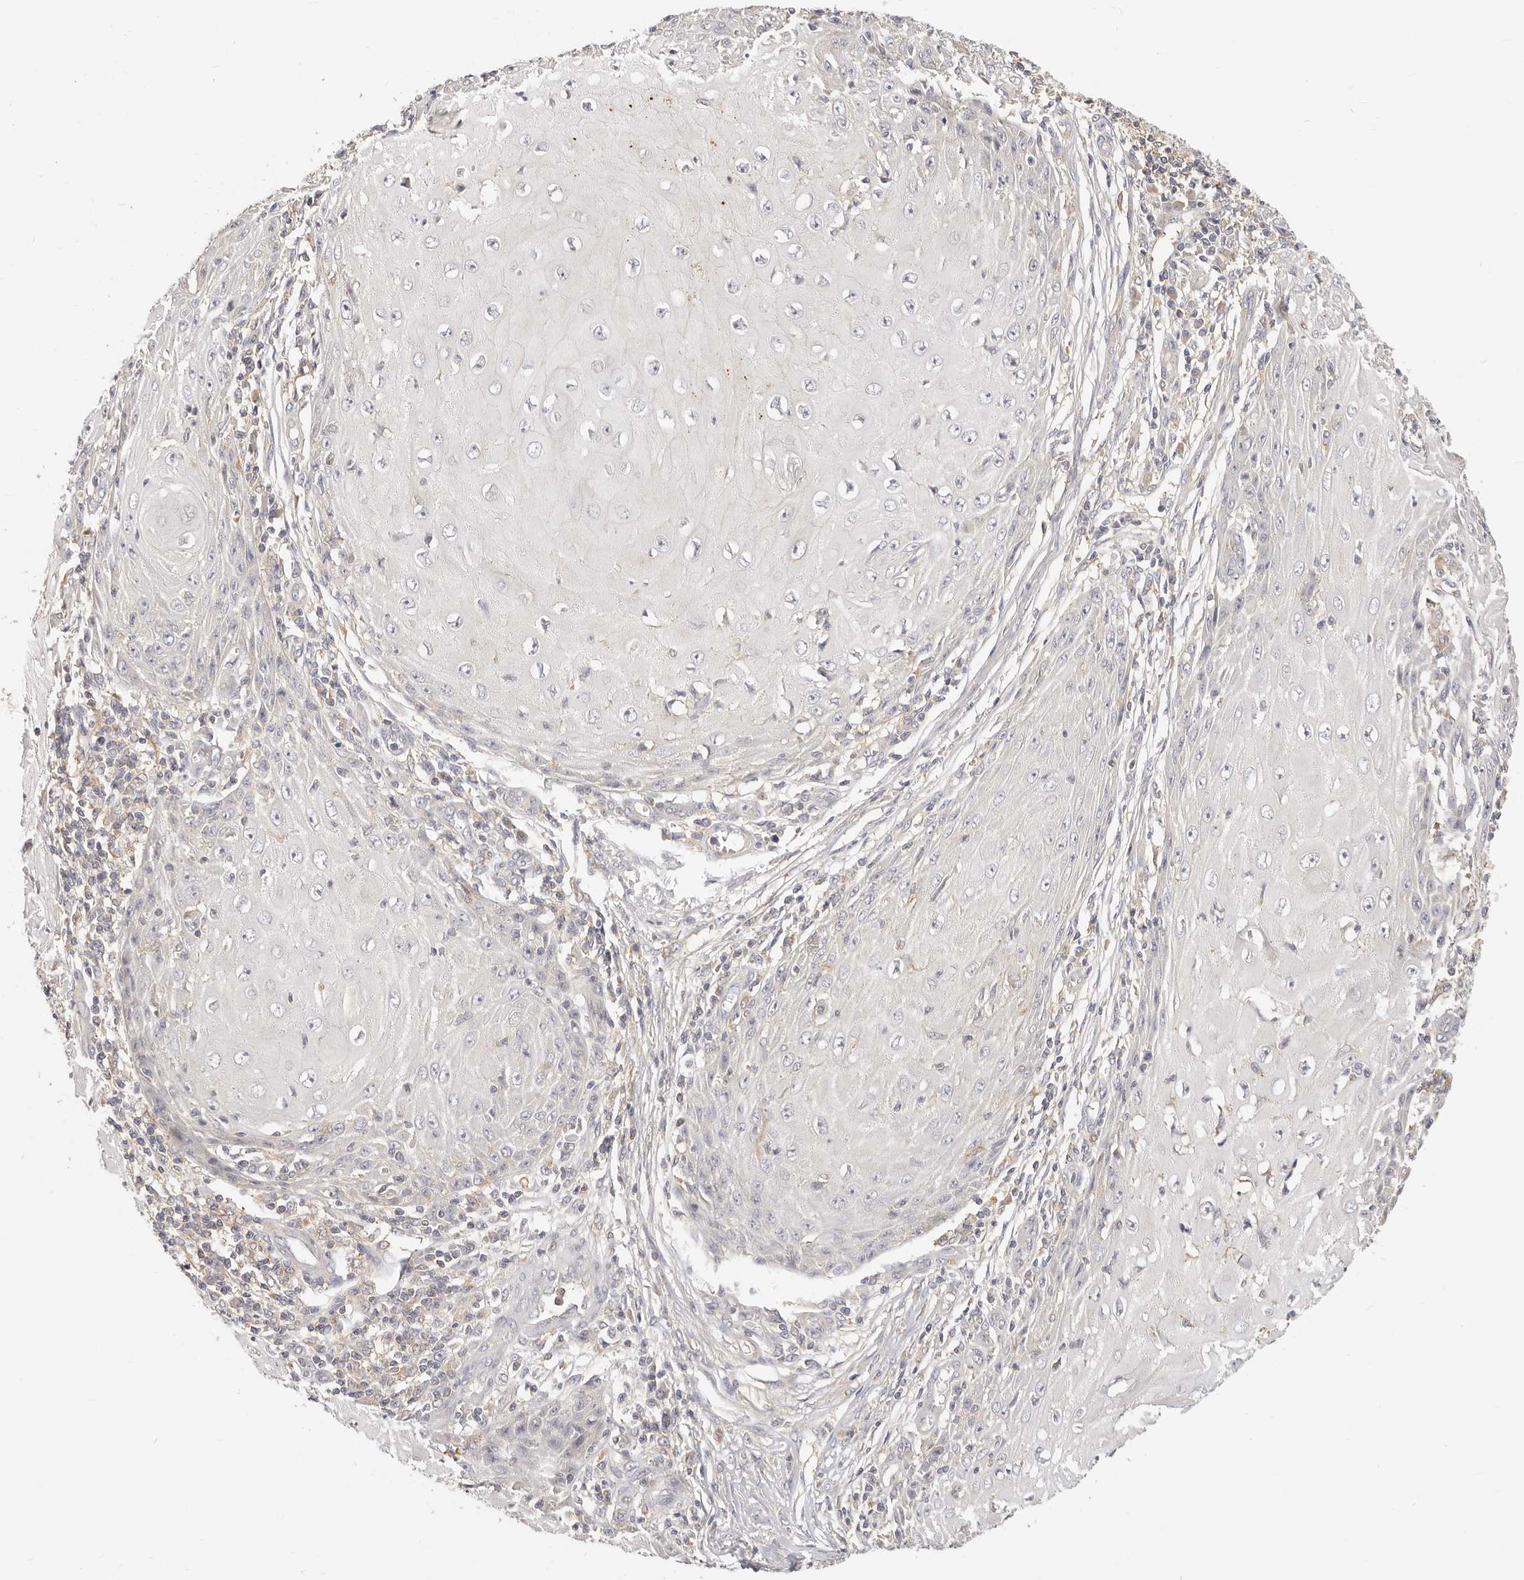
{"staining": {"intensity": "negative", "quantity": "none", "location": "none"}, "tissue": "skin cancer", "cell_type": "Tumor cells", "image_type": "cancer", "snomed": [{"axis": "morphology", "description": "Squamous cell carcinoma, NOS"}, {"axis": "topography", "description": "Skin"}], "caption": "Histopathology image shows no protein expression in tumor cells of skin cancer tissue.", "gene": "DTNBP1", "patient": {"sex": "female", "age": 73}}